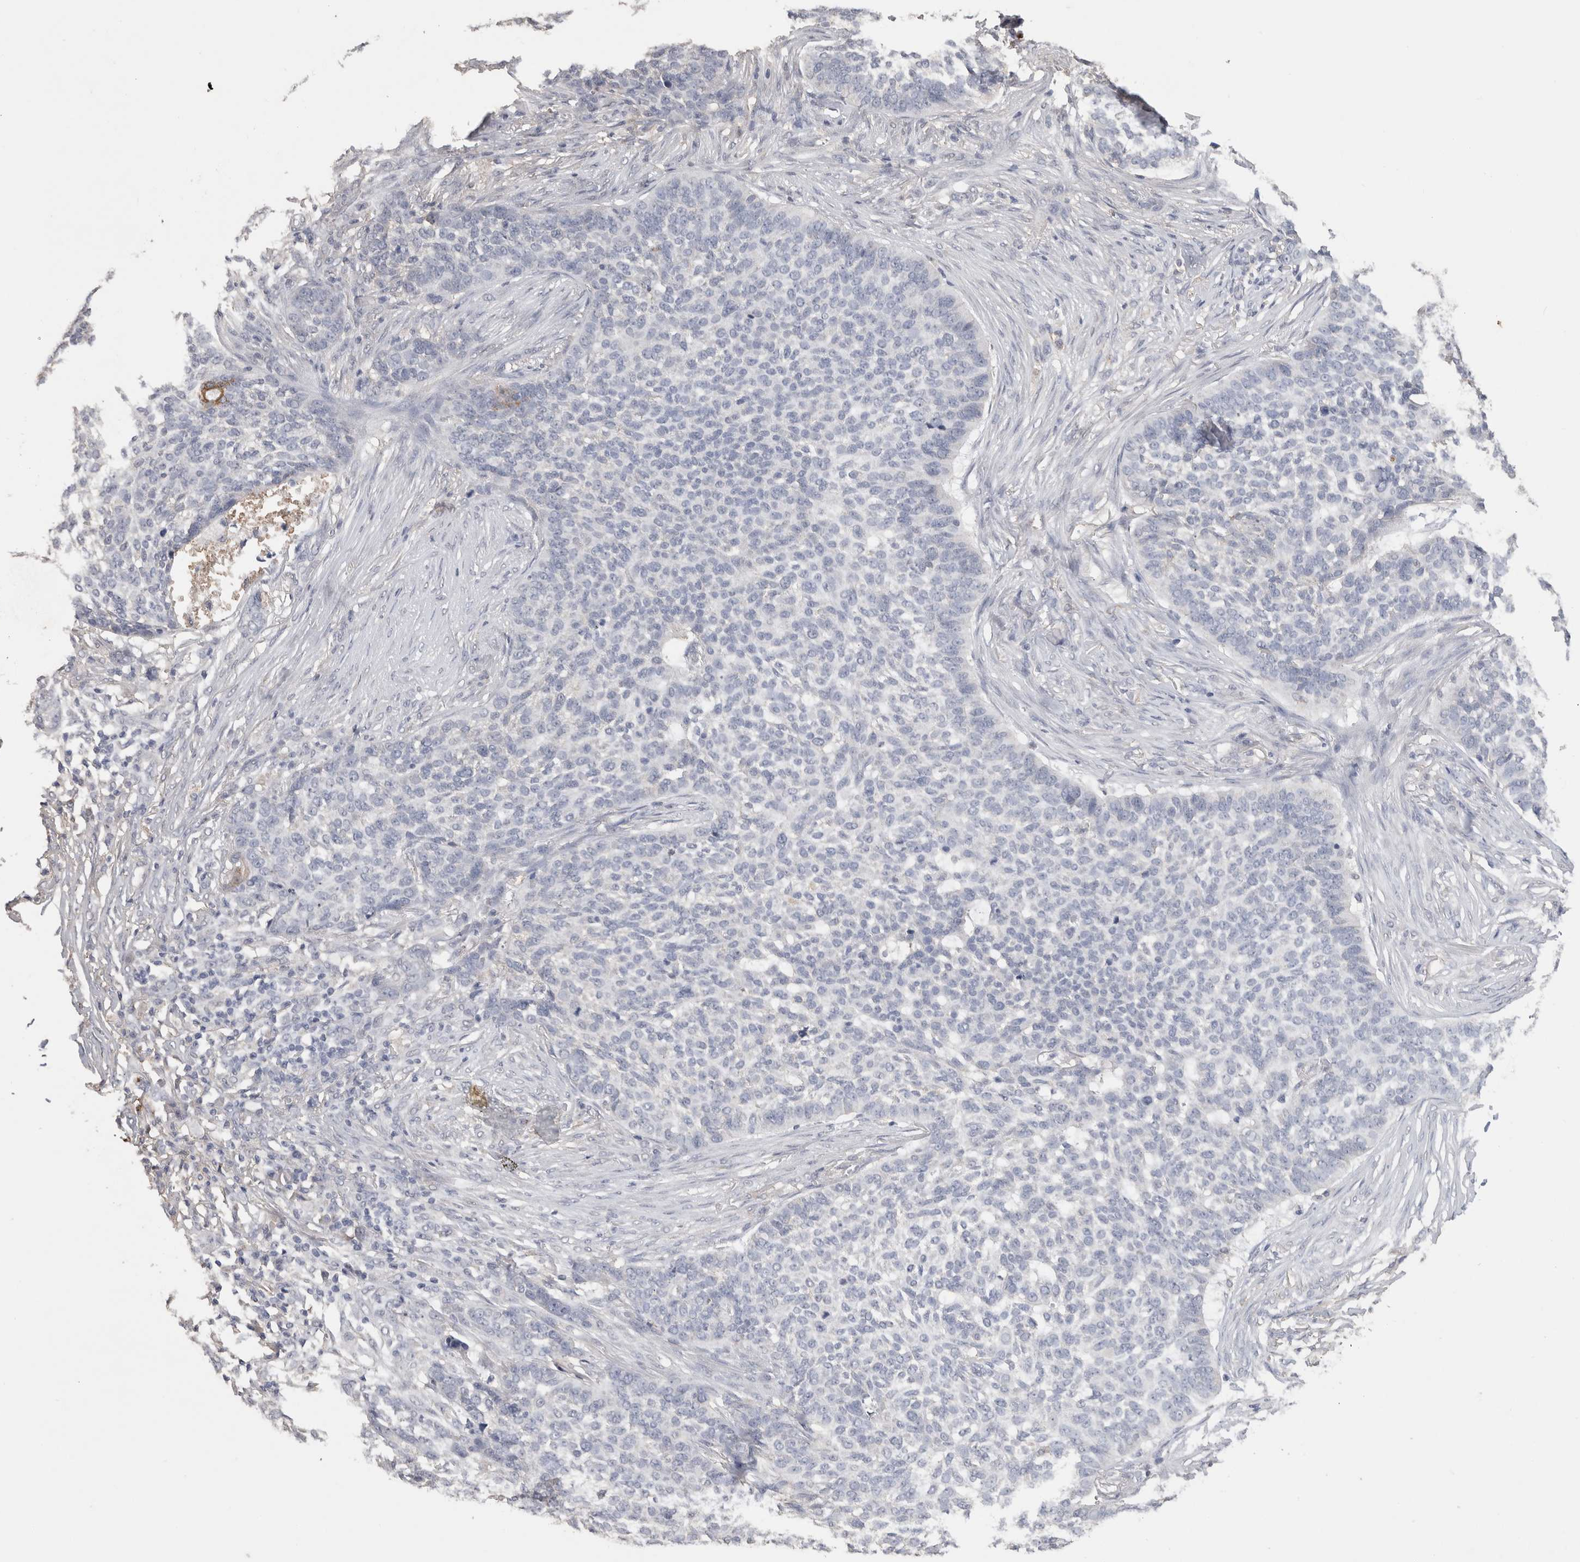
{"staining": {"intensity": "negative", "quantity": "none", "location": "none"}, "tissue": "skin cancer", "cell_type": "Tumor cells", "image_type": "cancer", "snomed": [{"axis": "morphology", "description": "Basal cell carcinoma"}, {"axis": "topography", "description": "Skin"}], "caption": "Tumor cells show no significant protein expression in basal cell carcinoma (skin).", "gene": "CNTFR", "patient": {"sex": "male", "age": 85}}